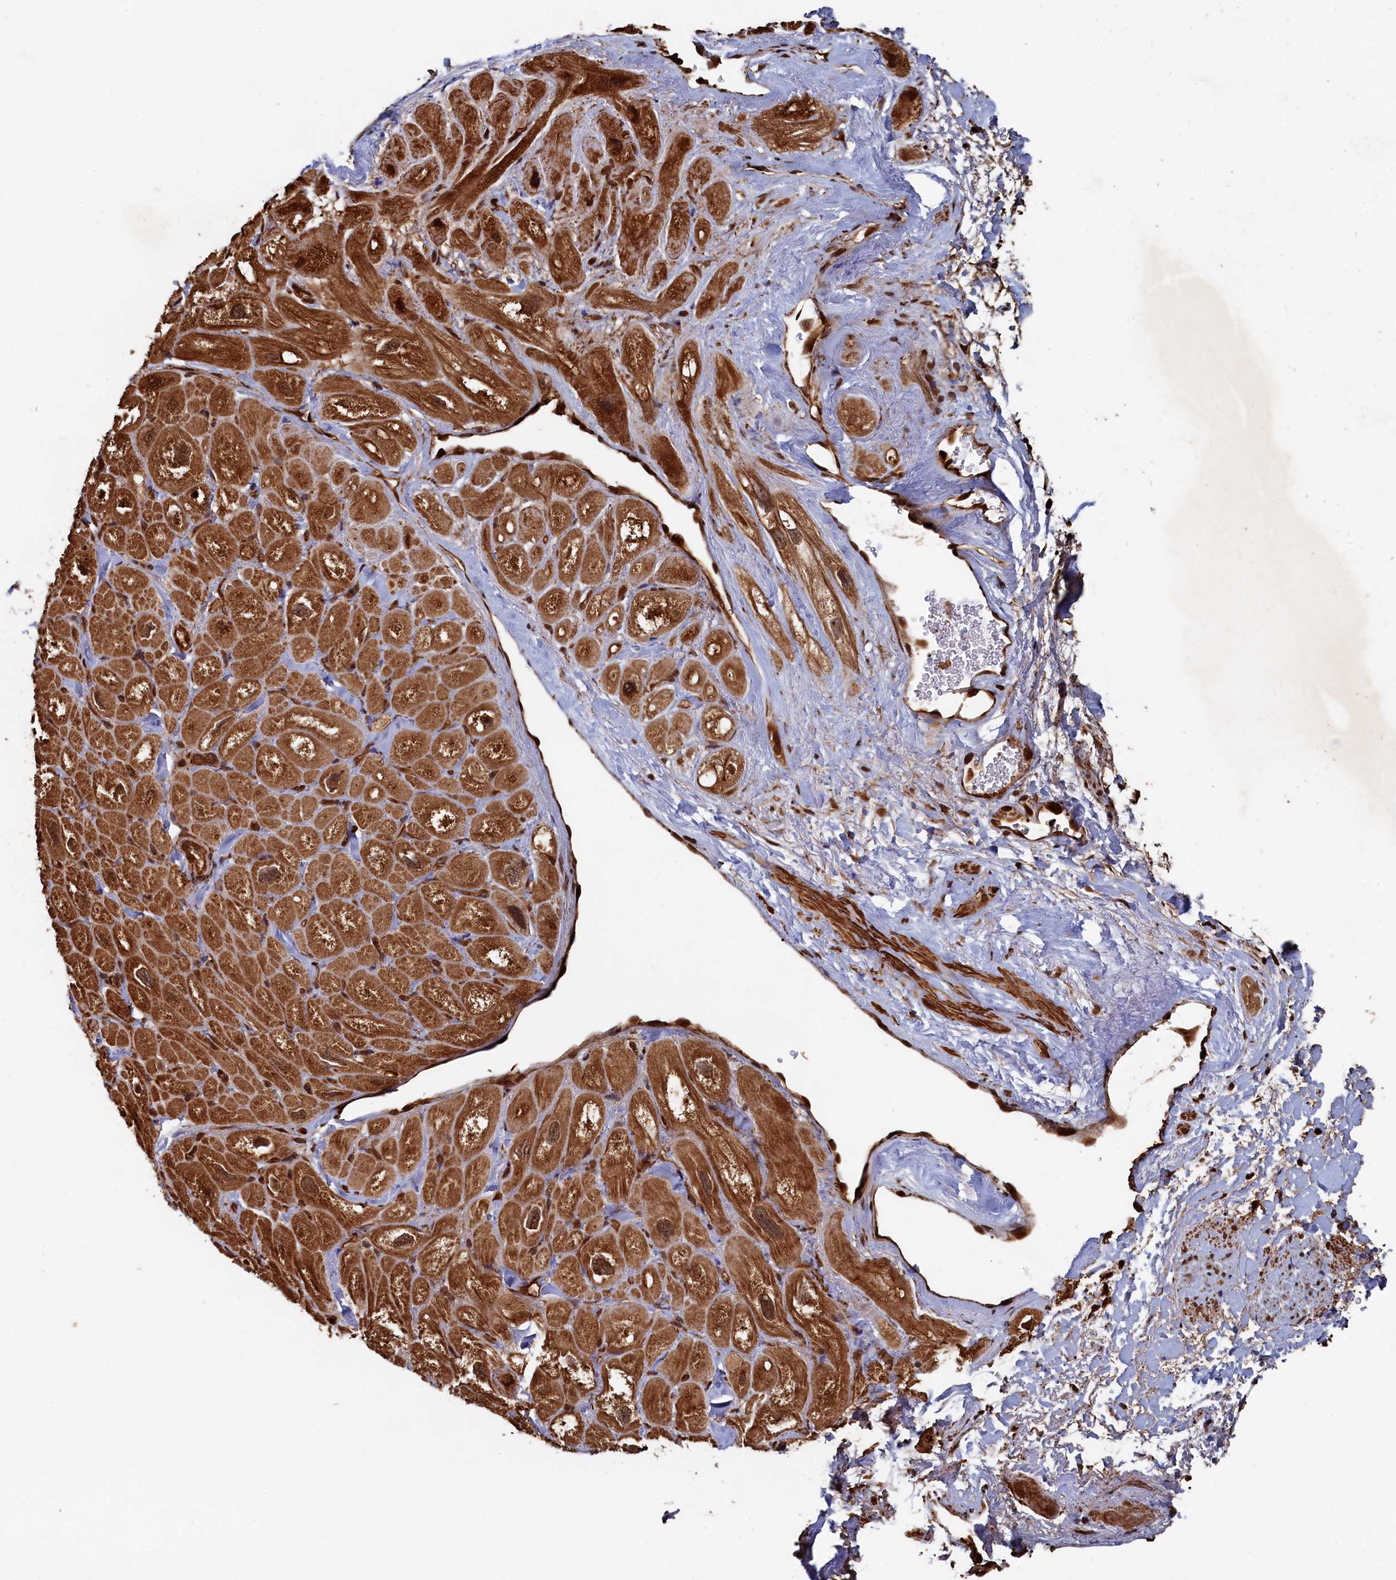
{"staining": {"intensity": "strong", "quantity": ">75%", "location": "cytoplasmic/membranous"}, "tissue": "heart muscle", "cell_type": "Cardiomyocytes", "image_type": "normal", "snomed": [{"axis": "morphology", "description": "Normal tissue, NOS"}, {"axis": "topography", "description": "Heart"}], "caption": "Immunohistochemistry (IHC) histopathology image of normal human heart muscle stained for a protein (brown), which shows high levels of strong cytoplasmic/membranous positivity in about >75% of cardiomyocytes.", "gene": "PIGN", "patient": {"sex": "male", "age": 49}}